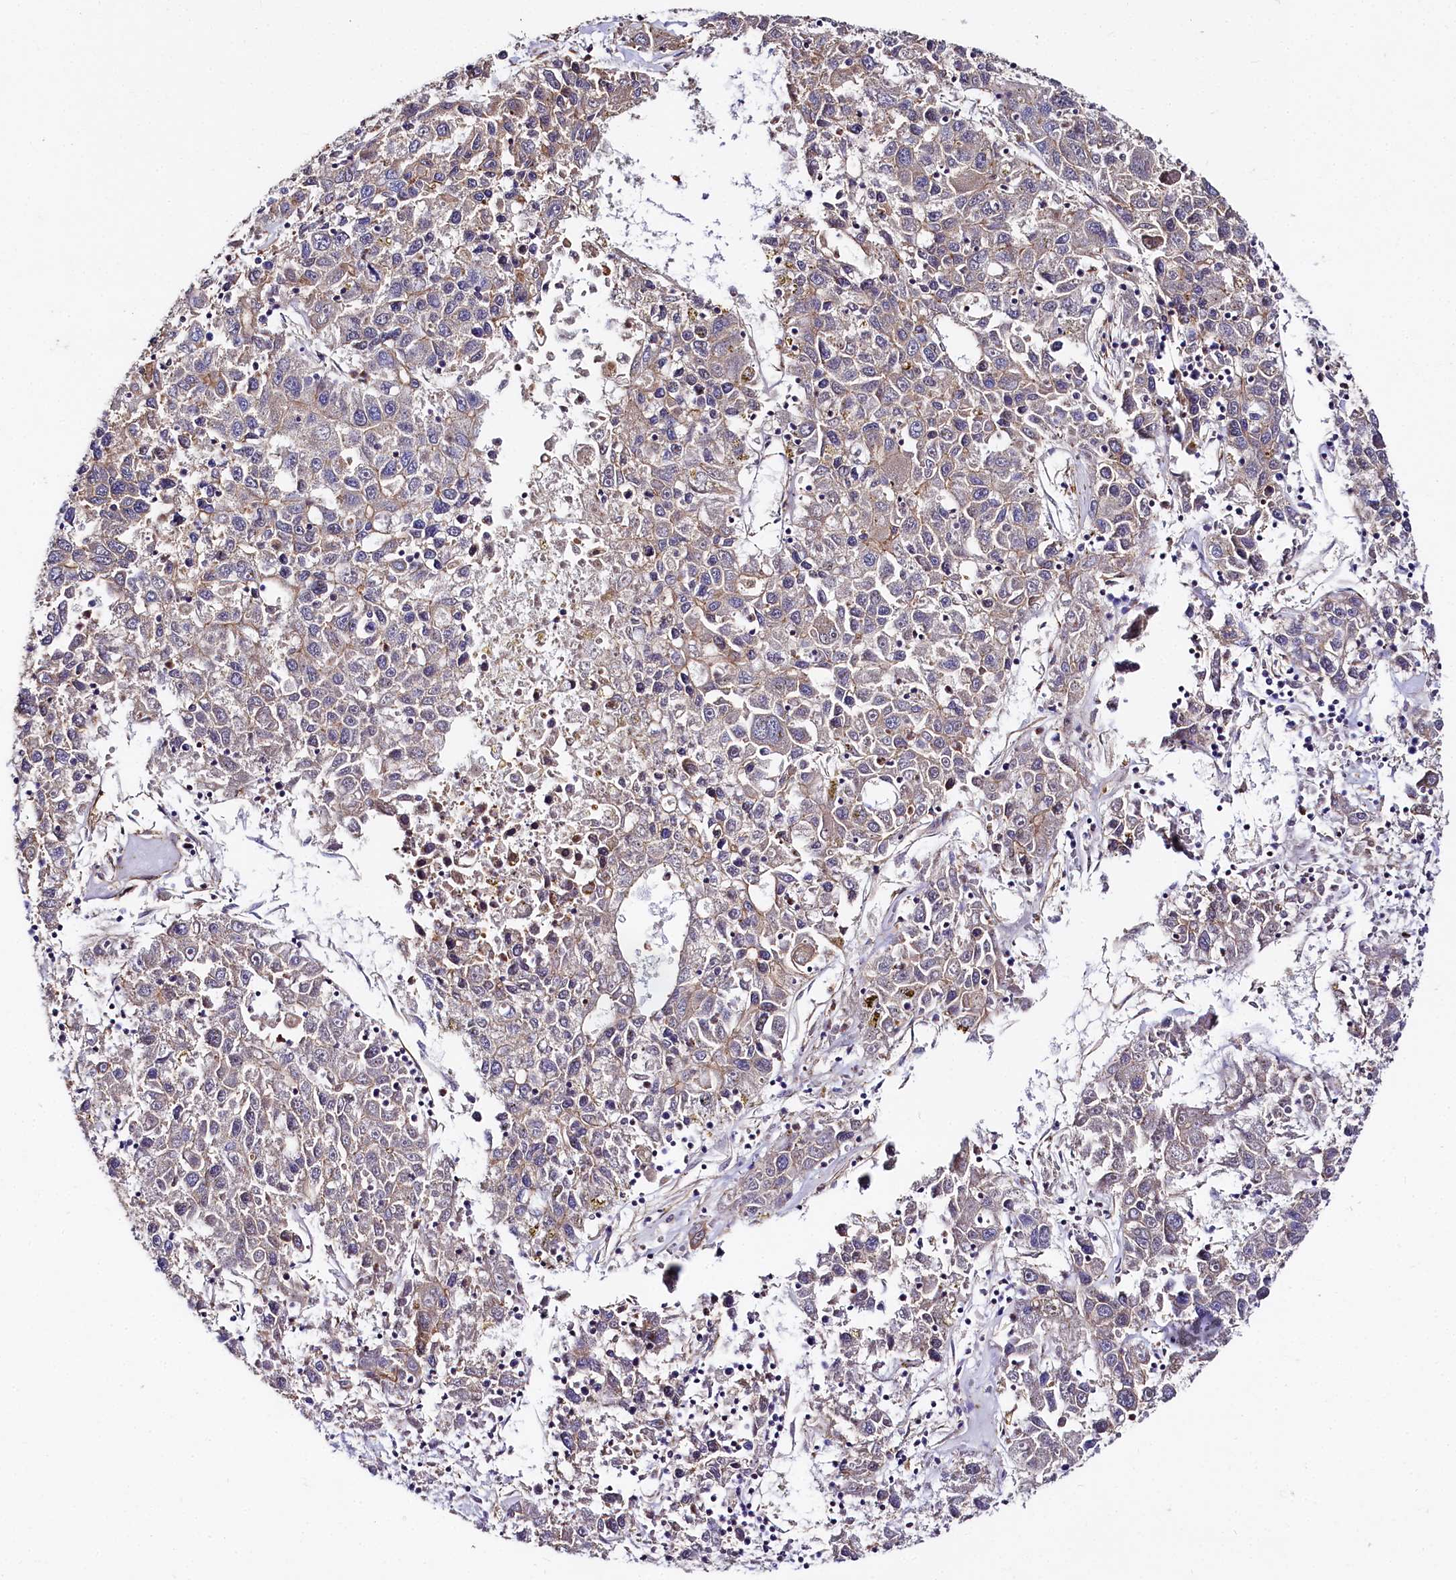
{"staining": {"intensity": "weak", "quantity": "25%-75%", "location": "cytoplasmic/membranous"}, "tissue": "liver cancer", "cell_type": "Tumor cells", "image_type": "cancer", "snomed": [{"axis": "morphology", "description": "Carcinoma, Hepatocellular, NOS"}, {"axis": "topography", "description": "Liver"}], "caption": "The micrograph demonstrates staining of hepatocellular carcinoma (liver), revealing weak cytoplasmic/membranous protein expression (brown color) within tumor cells. Using DAB (3,3'-diaminobenzidine) (brown) and hematoxylin (blue) stains, captured at high magnification using brightfield microscopy.", "gene": "FCHSD2", "patient": {"sex": "male", "age": 49}}